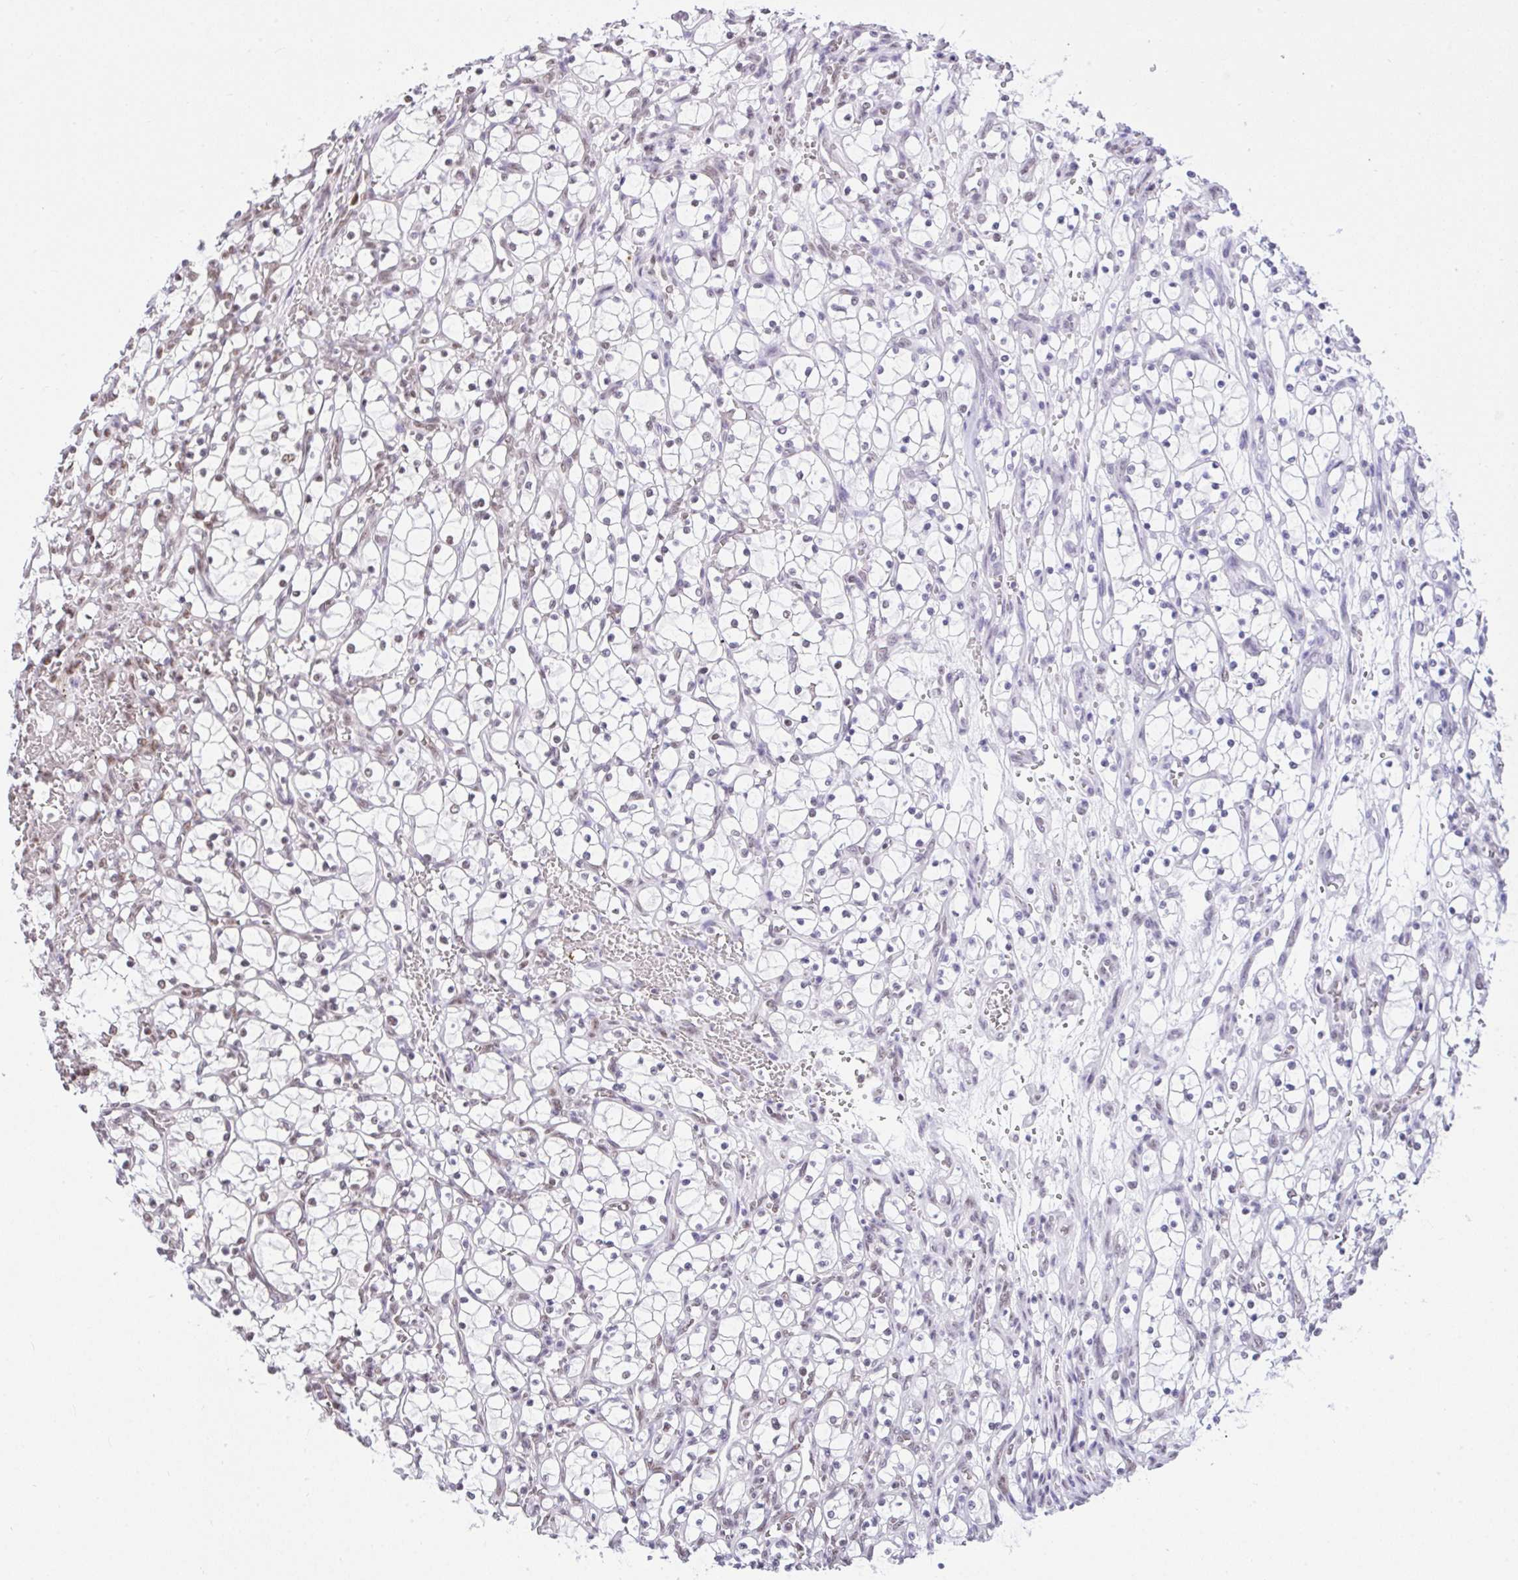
{"staining": {"intensity": "weak", "quantity": "<25%", "location": "nuclear"}, "tissue": "renal cancer", "cell_type": "Tumor cells", "image_type": "cancer", "snomed": [{"axis": "morphology", "description": "Adenocarcinoma, NOS"}, {"axis": "topography", "description": "Kidney"}], "caption": "Protein analysis of renal adenocarcinoma displays no significant expression in tumor cells.", "gene": "CCDC12", "patient": {"sex": "female", "age": 69}}